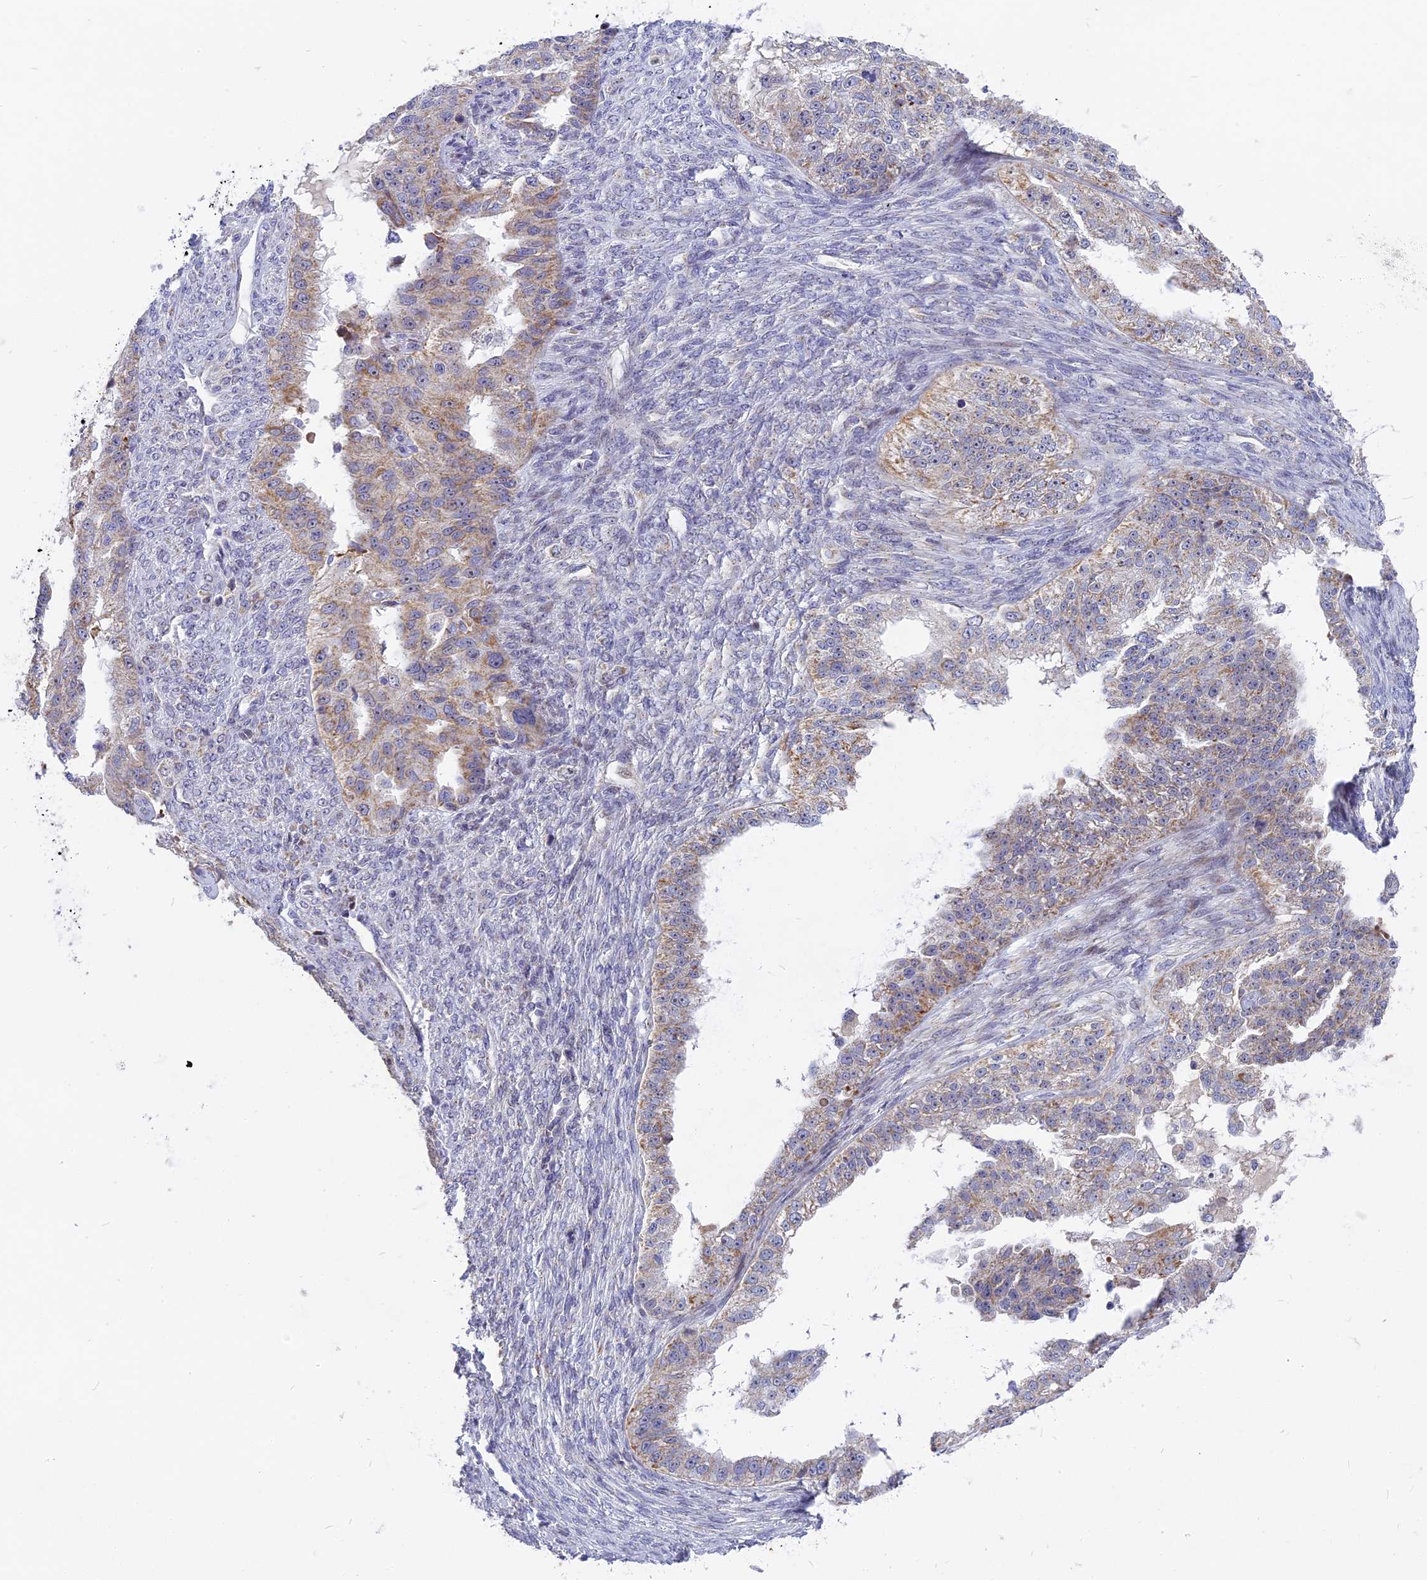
{"staining": {"intensity": "moderate", "quantity": "<25%", "location": "cytoplasmic/membranous"}, "tissue": "ovarian cancer", "cell_type": "Tumor cells", "image_type": "cancer", "snomed": [{"axis": "morphology", "description": "Cystadenocarcinoma, serous, NOS"}, {"axis": "topography", "description": "Ovary"}], "caption": "Ovarian cancer stained for a protein (brown) exhibits moderate cytoplasmic/membranous positive staining in approximately <25% of tumor cells.", "gene": "DTWD1", "patient": {"sex": "female", "age": 58}}